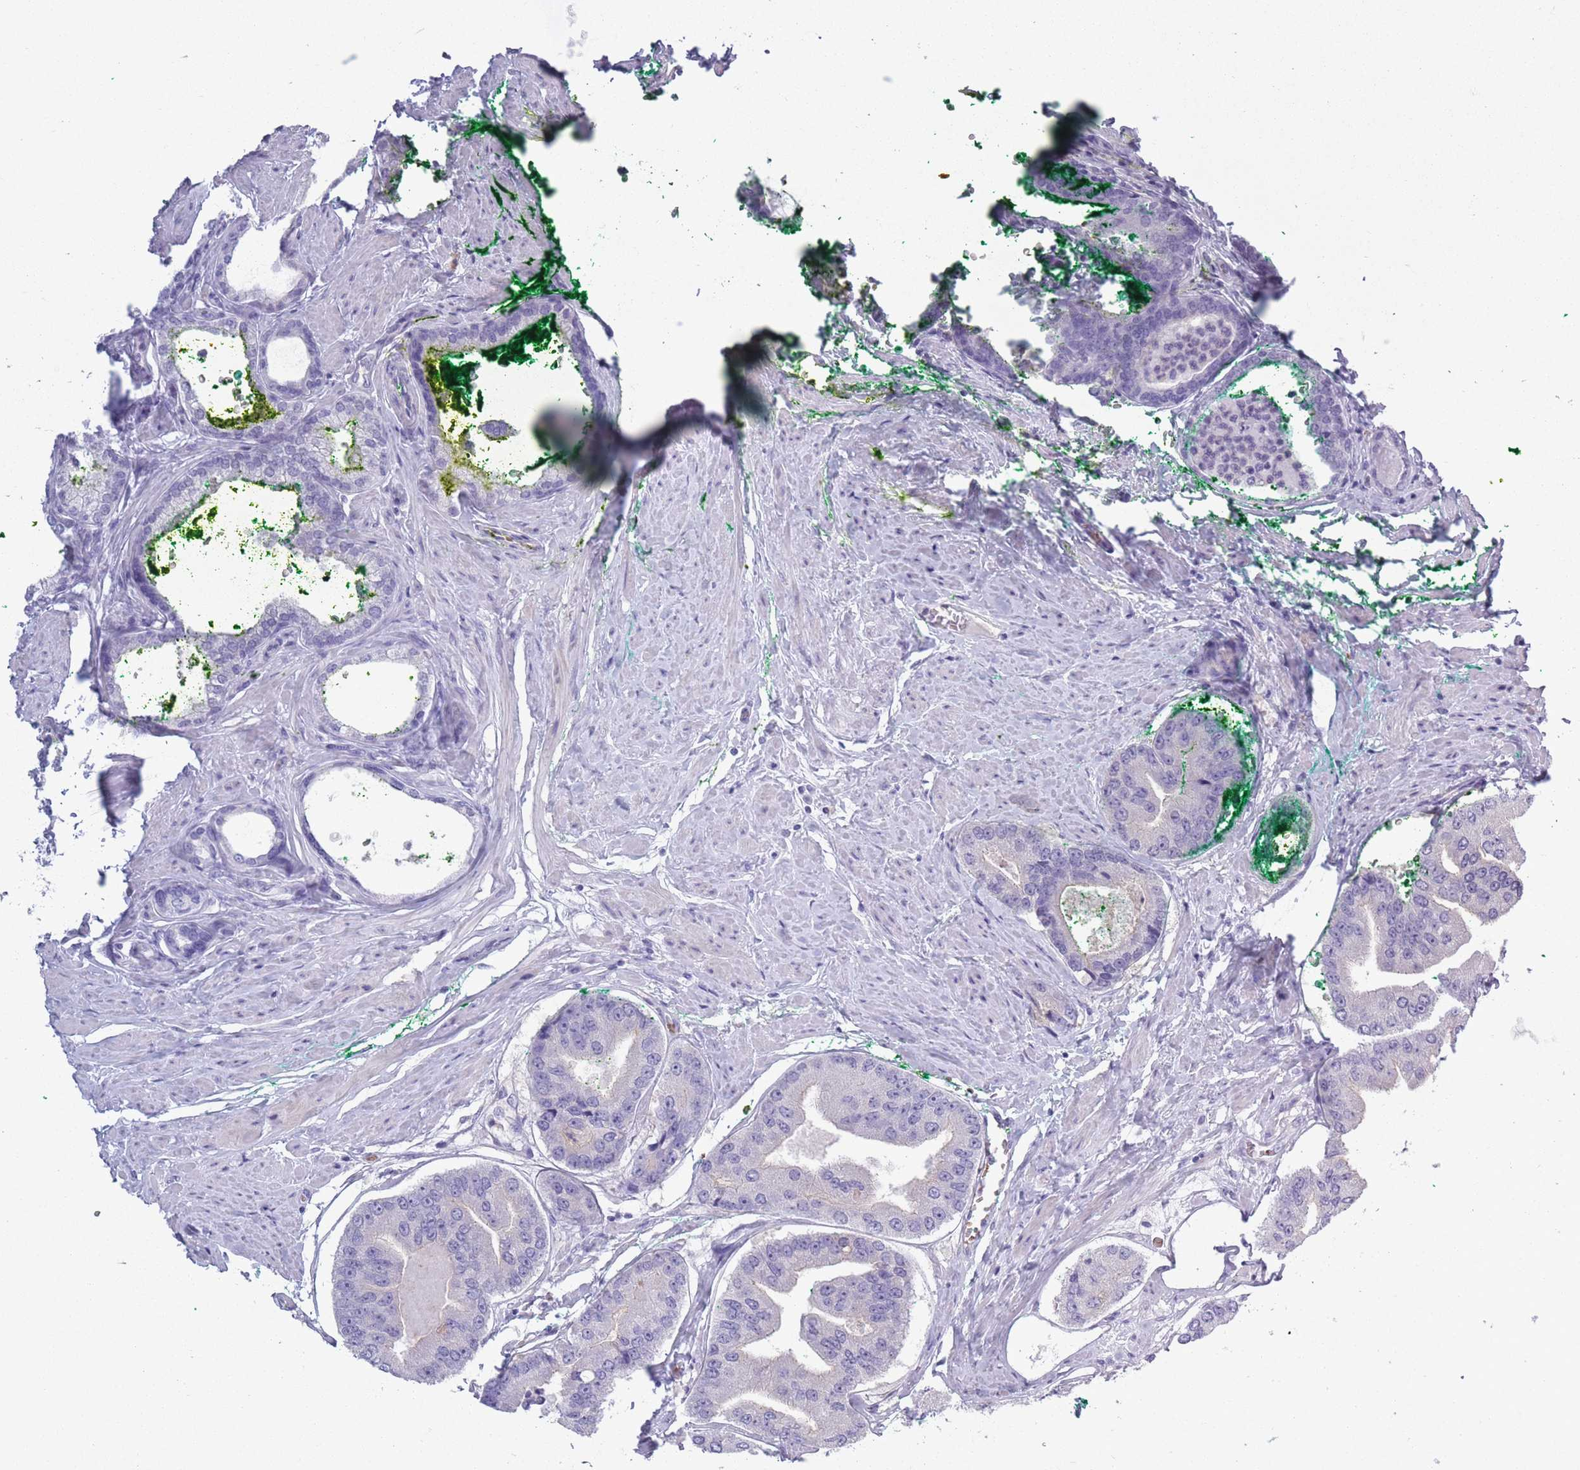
{"staining": {"intensity": "negative", "quantity": "none", "location": "none"}, "tissue": "prostate cancer", "cell_type": "Tumor cells", "image_type": "cancer", "snomed": [{"axis": "morphology", "description": "Adenocarcinoma, High grade"}, {"axis": "topography", "description": "Prostate"}], "caption": "High-grade adenocarcinoma (prostate) was stained to show a protein in brown. There is no significant expression in tumor cells.", "gene": "OR7C1", "patient": {"sex": "male", "age": 63}}